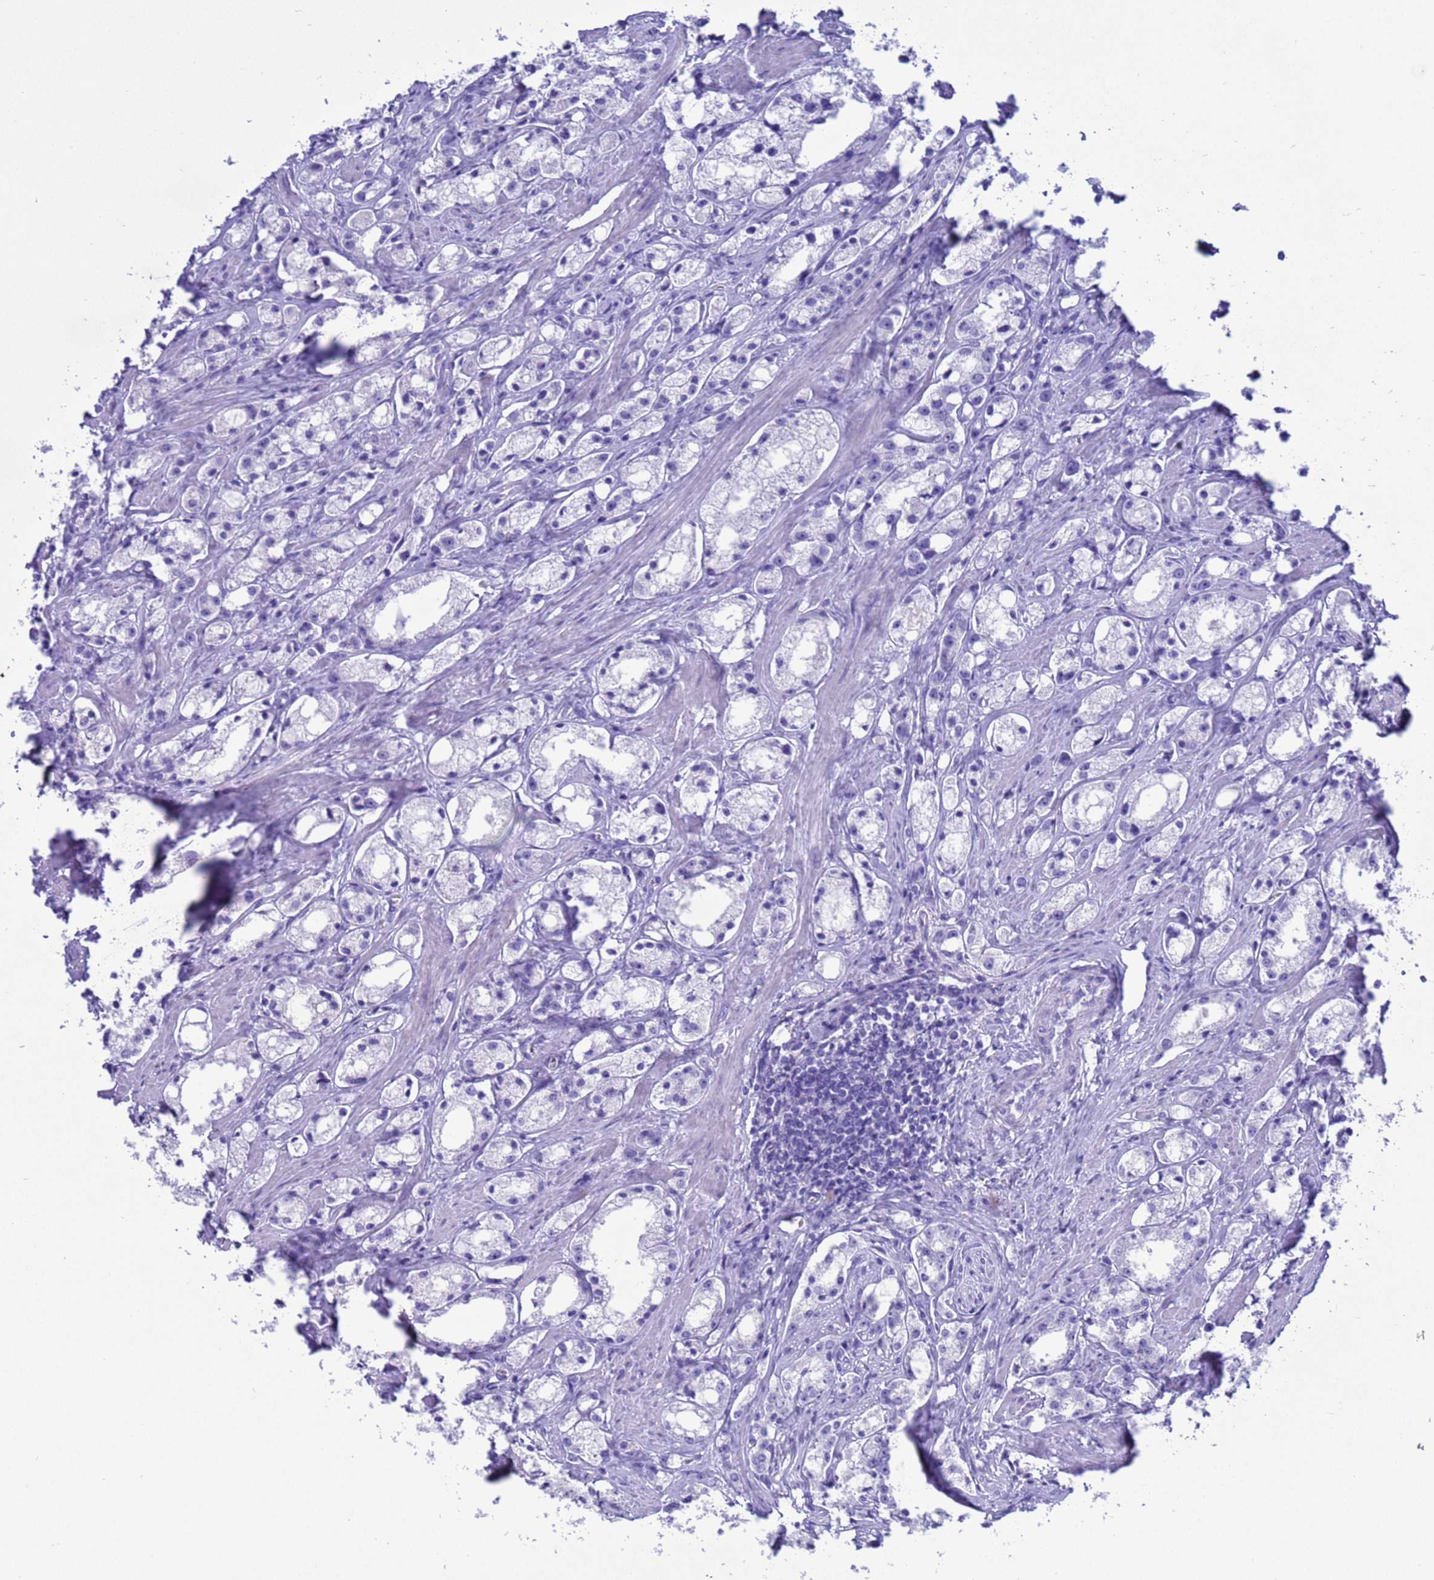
{"staining": {"intensity": "negative", "quantity": "none", "location": "none"}, "tissue": "prostate cancer", "cell_type": "Tumor cells", "image_type": "cancer", "snomed": [{"axis": "morphology", "description": "Adenocarcinoma, High grade"}, {"axis": "topography", "description": "Prostate"}], "caption": "The immunohistochemistry (IHC) micrograph has no significant staining in tumor cells of prostate cancer tissue. (DAB IHC visualized using brightfield microscopy, high magnification).", "gene": "GSTM1", "patient": {"sex": "male", "age": 66}}